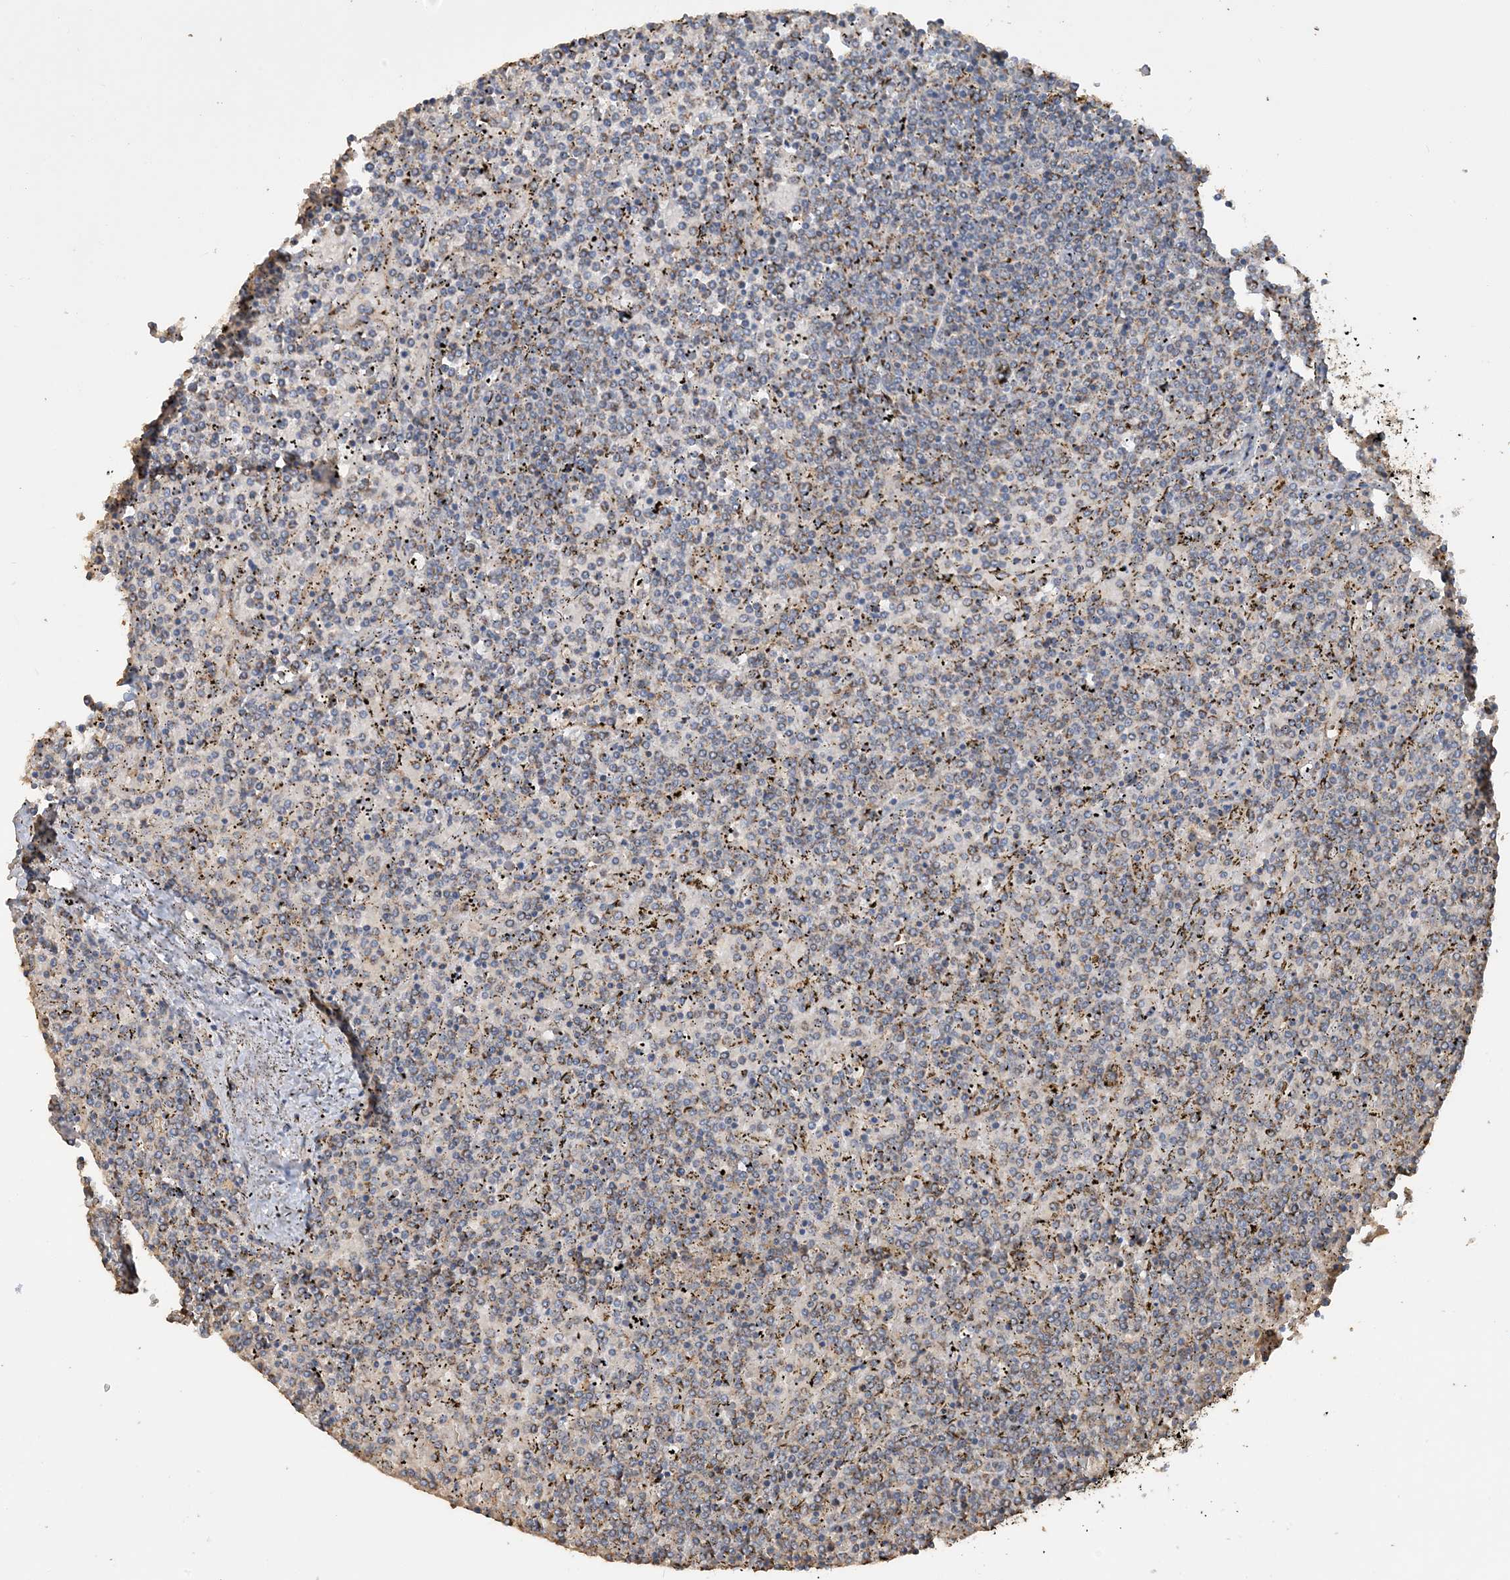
{"staining": {"intensity": "negative", "quantity": "none", "location": "none"}, "tissue": "lymphoma", "cell_type": "Tumor cells", "image_type": "cancer", "snomed": [{"axis": "morphology", "description": "Malignant lymphoma, non-Hodgkin's type, Low grade"}, {"axis": "topography", "description": "Spleen"}], "caption": "IHC micrograph of neoplastic tissue: human lymphoma stained with DAB (3,3'-diaminobenzidine) demonstrates no significant protein staining in tumor cells.", "gene": "SFMBT2", "patient": {"sex": "female", "age": 19}}